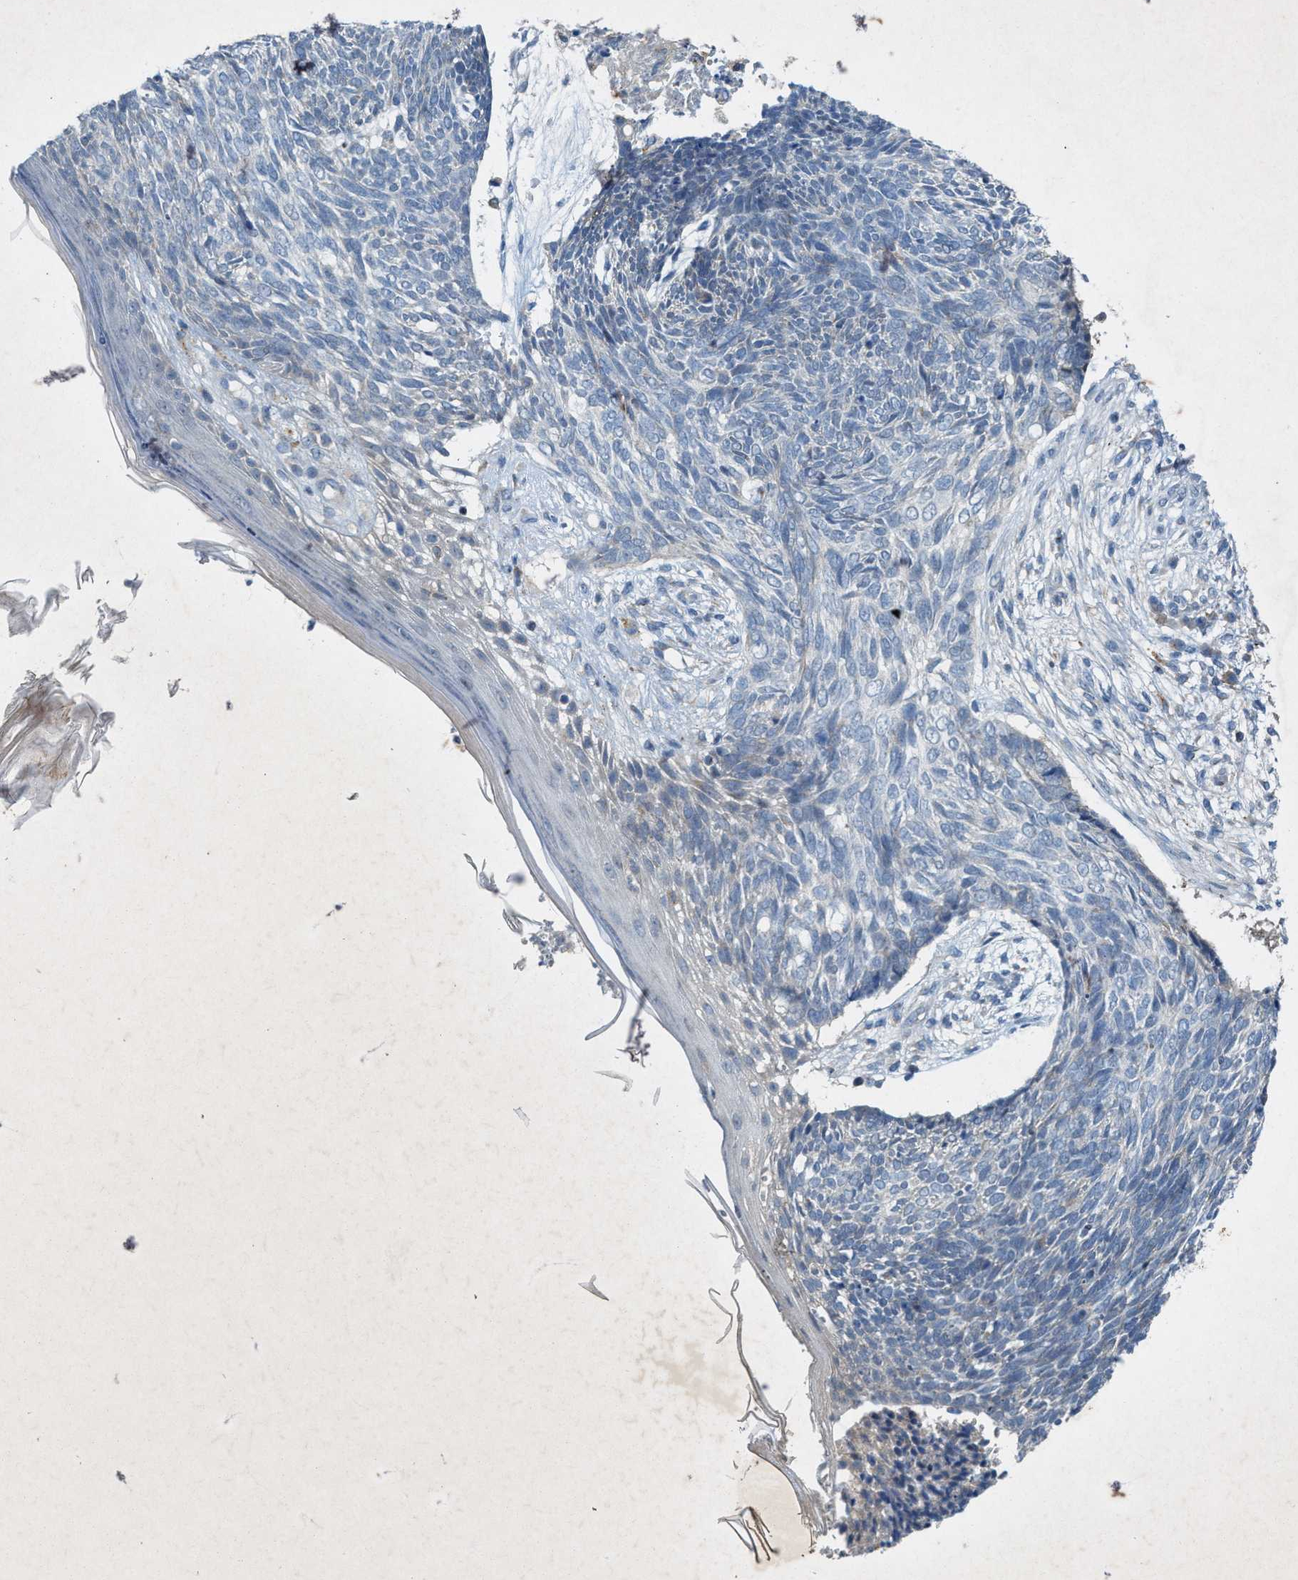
{"staining": {"intensity": "negative", "quantity": "none", "location": "none"}, "tissue": "skin cancer", "cell_type": "Tumor cells", "image_type": "cancer", "snomed": [{"axis": "morphology", "description": "Basal cell carcinoma"}, {"axis": "topography", "description": "Skin"}], "caption": "There is no significant expression in tumor cells of skin cancer.", "gene": "URGCP", "patient": {"sex": "female", "age": 84}}